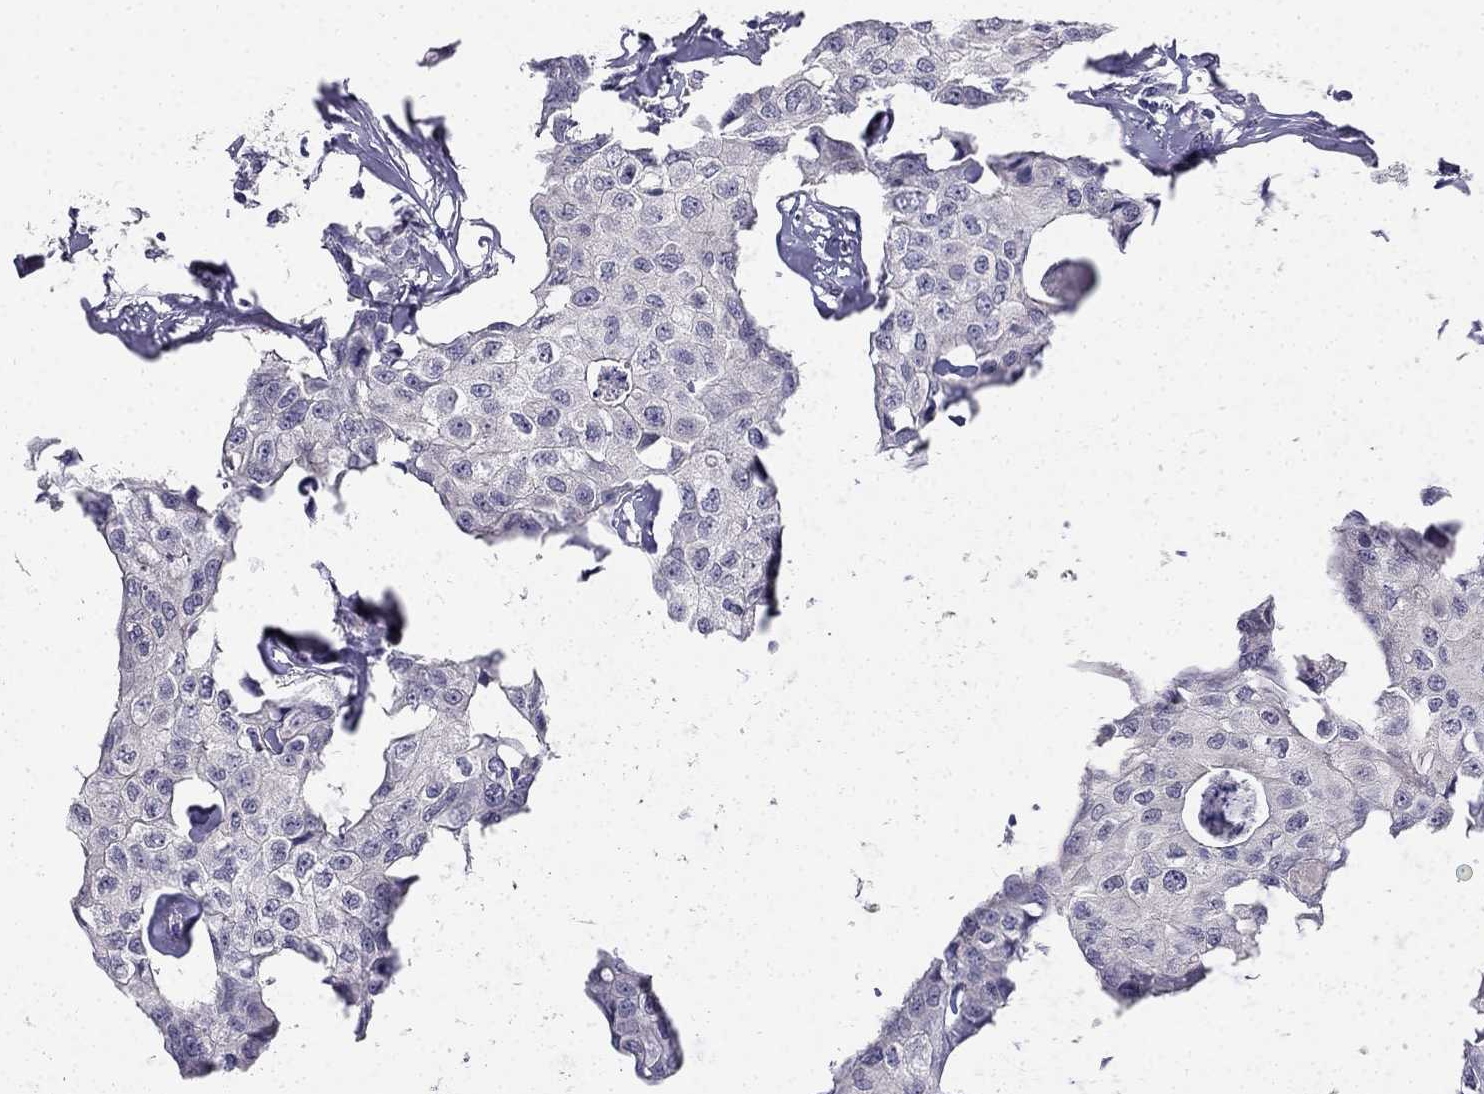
{"staining": {"intensity": "negative", "quantity": "none", "location": "none"}, "tissue": "breast cancer", "cell_type": "Tumor cells", "image_type": "cancer", "snomed": [{"axis": "morphology", "description": "Duct carcinoma"}, {"axis": "topography", "description": "Breast"}], "caption": "Immunohistochemistry (IHC) of human breast cancer (intraductal carcinoma) shows no positivity in tumor cells.", "gene": "C16orf89", "patient": {"sex": "female", "age": 80}}